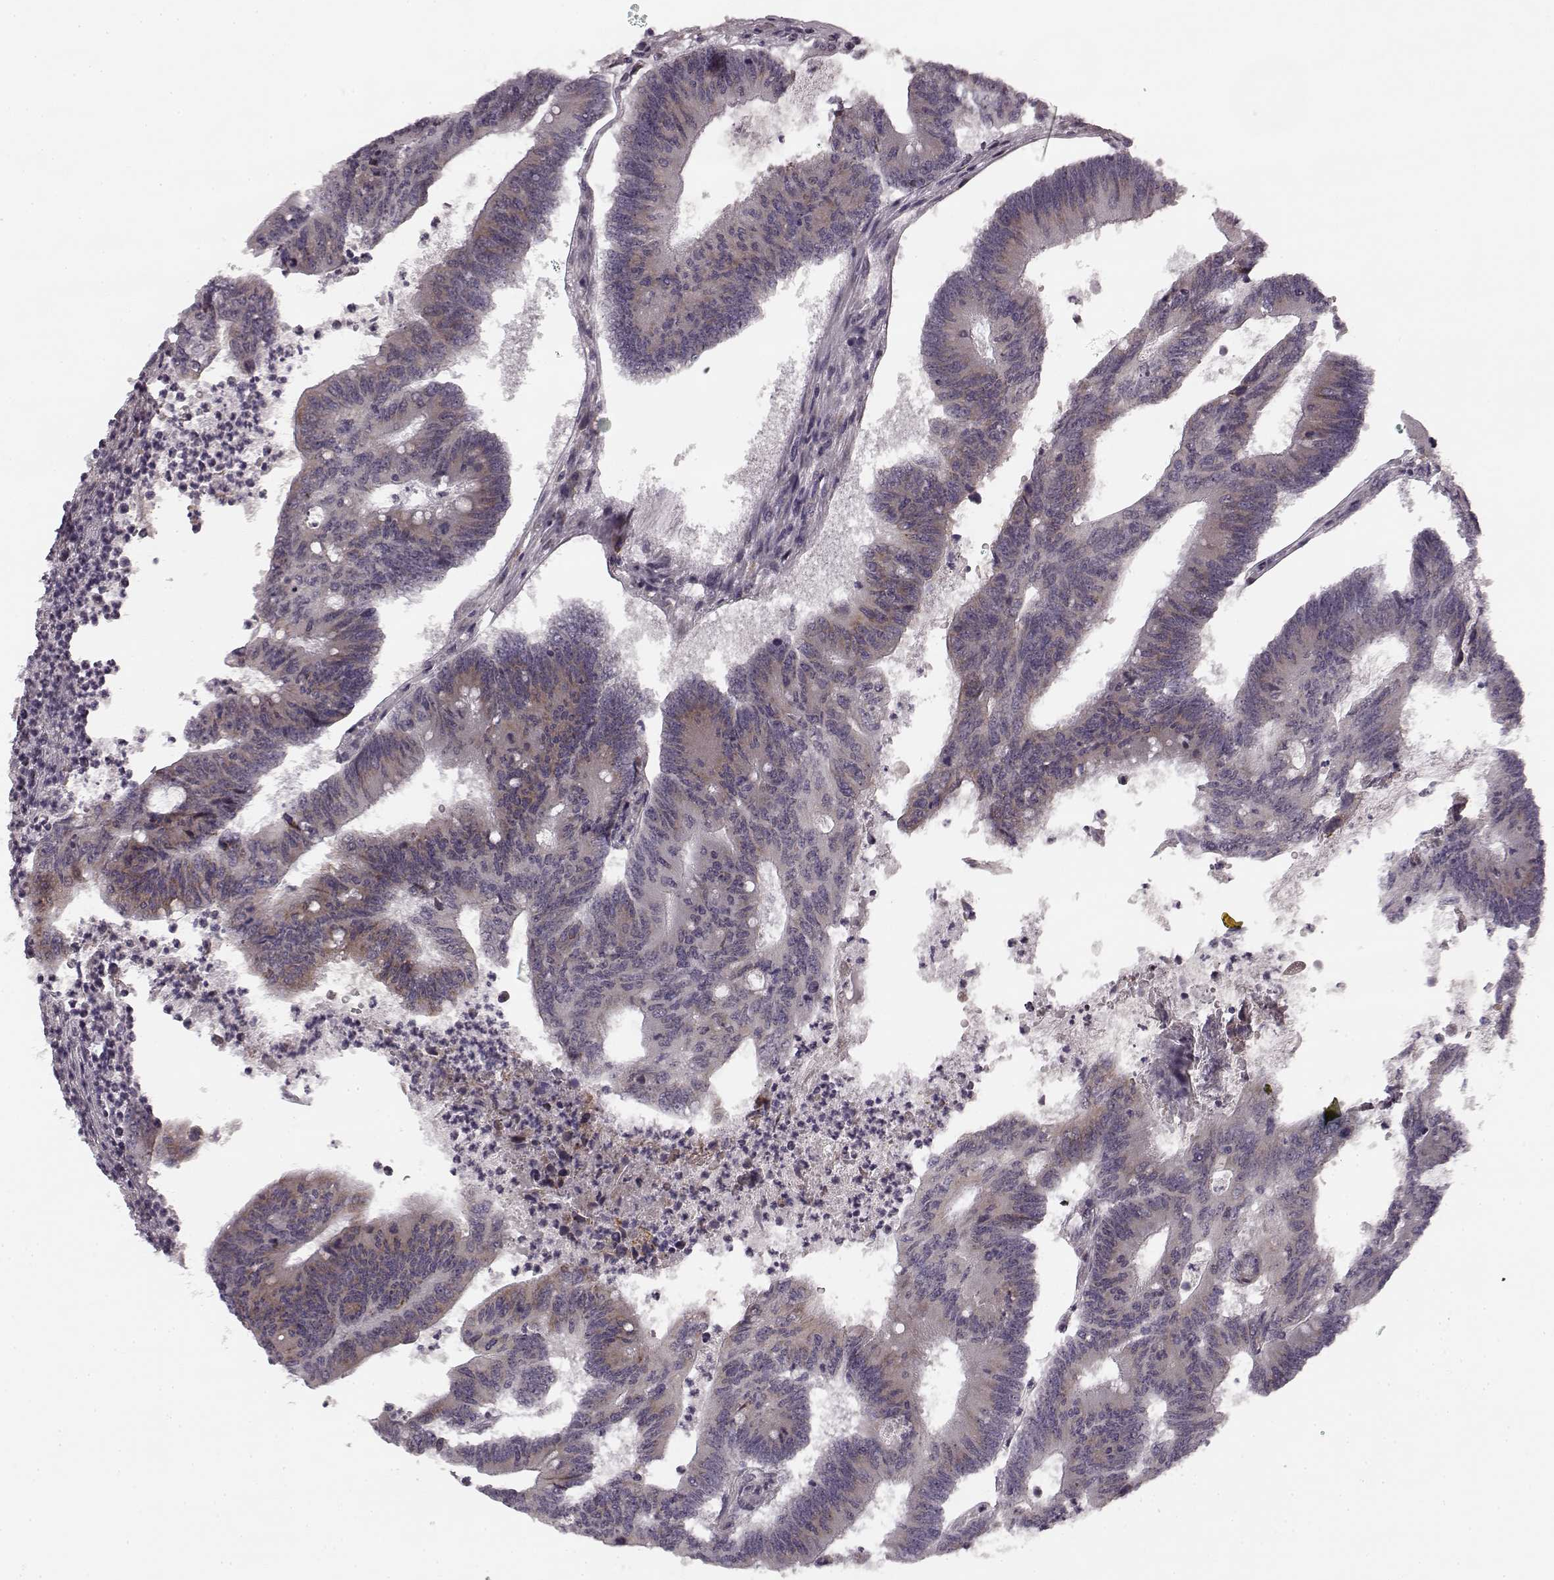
{"staining": {"intensity": "weak", "quantity": "<25%", "location": "cytoplasmic/membranous"}, "tissue": "colorectal cancer", "cell_type": "Tumor cells", "image_type": "cancer", "snomed": [{"axis": "morphology", "description": "Adenocarcinoma, NOS"}, {"axis": "topography", "description": "Colon"}], "caption": "IHC micrograph of colorectal adenocarcinoma stained for a protein (brown), which displays no staining in tumor cells.", "gene": "FAM234B", "patient": {"sex": "female", "age": 70}}